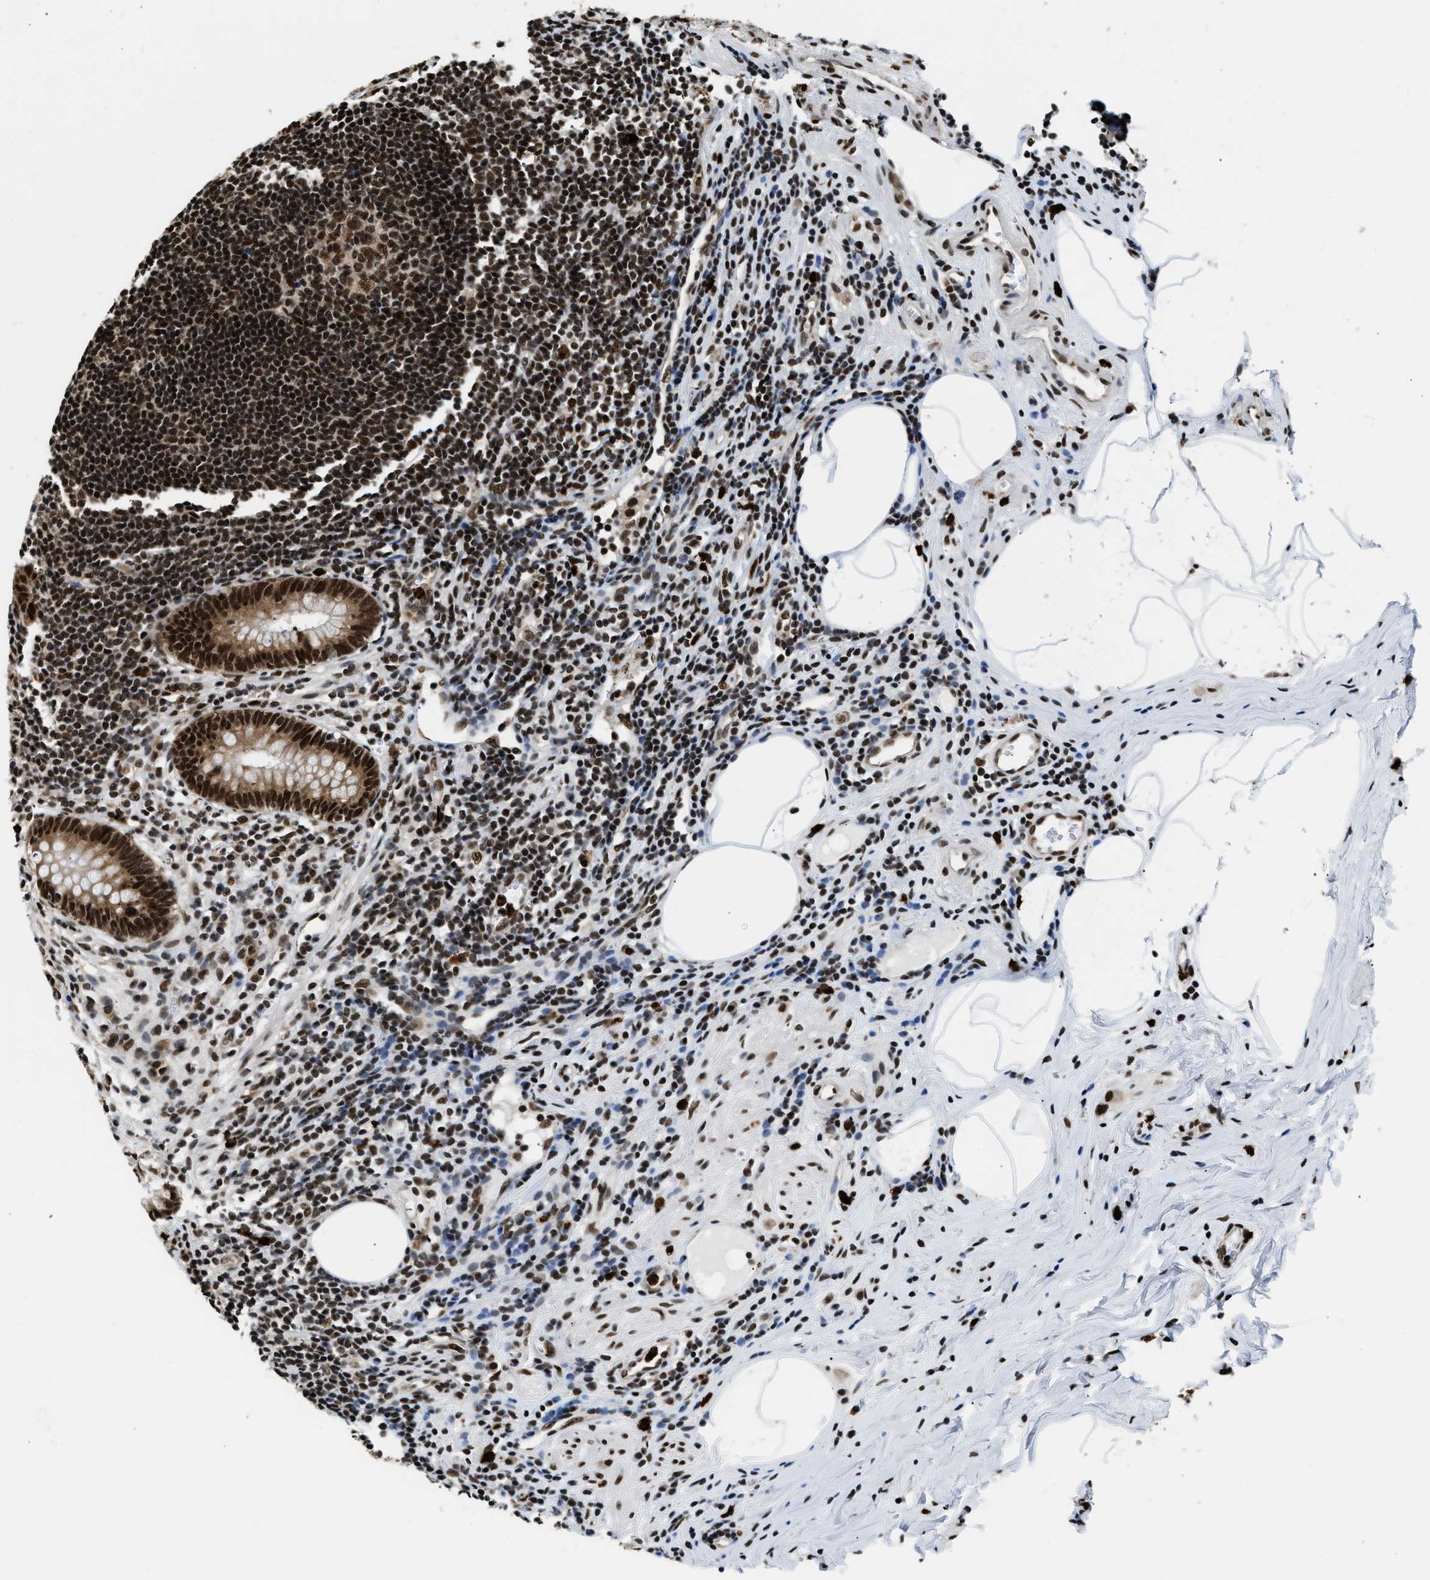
{"staining": {"intensity": "strong", "quantity": ">75%", "location": "cytoplasmic/membranous,nuclear"}, "tissue": "appendix", "cell_type": "Glandular cells", "image_type": "normal", "snomed": [{"axis": "morphology", "description": "Normal tissue, NOS"}, {"axis": "topography", "description": "Appendix"}], "caption": "Appendix stained for a protein exhibits strong cytoplasmic/membranous,nuclear positivity in glandular cells. The staining was performed using DAB, with brown indicating positive protein expression. Nuclei are stained blue with hematoxylin.", "gene": "CCNDBP1", "patient": {"sex": "female", "age": 50}}